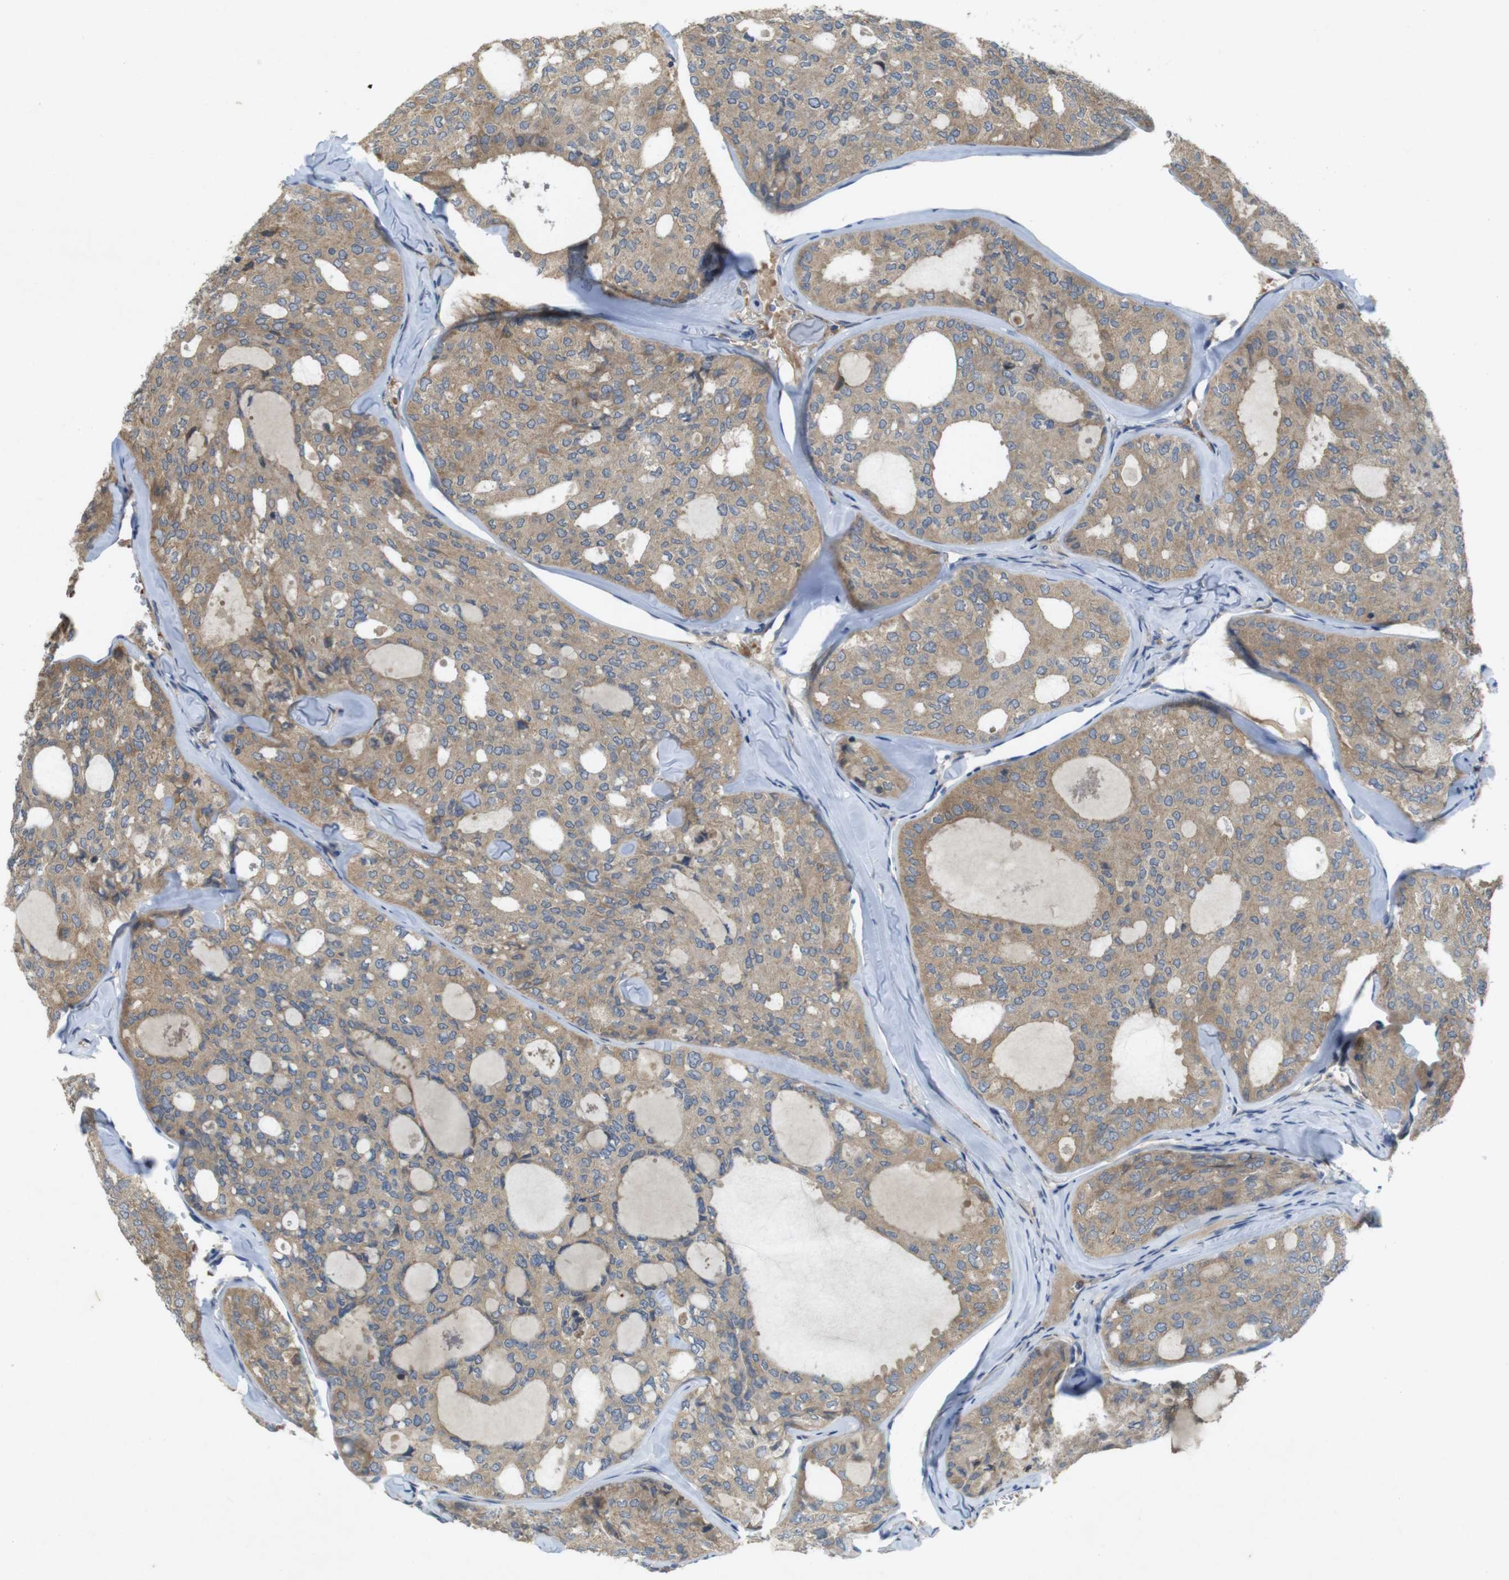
{"staining": {"intensity": "moderate", "quantity": ">75%", "location": "cytoplasmic/membranous"}, "tissue": "thyroid cancer", "cell_type": "Tumor cells", "image_type": "cancer", "snomed": [{"axis": "morphology", "description": "Follicular adenoma carcinoma, NOS"}, {"axis": "topography", "description": "Thyroid gland"}], "caption": "There is medium levels of moderate cytoplasmic/membranous positivity in tumor cells of follicular adenoma carcinoma (thyroid), as demonstrated by immunohistochemical staining (brown color).", "gene": "CLTC", "patient": {"sex": "male", "age": 75}}